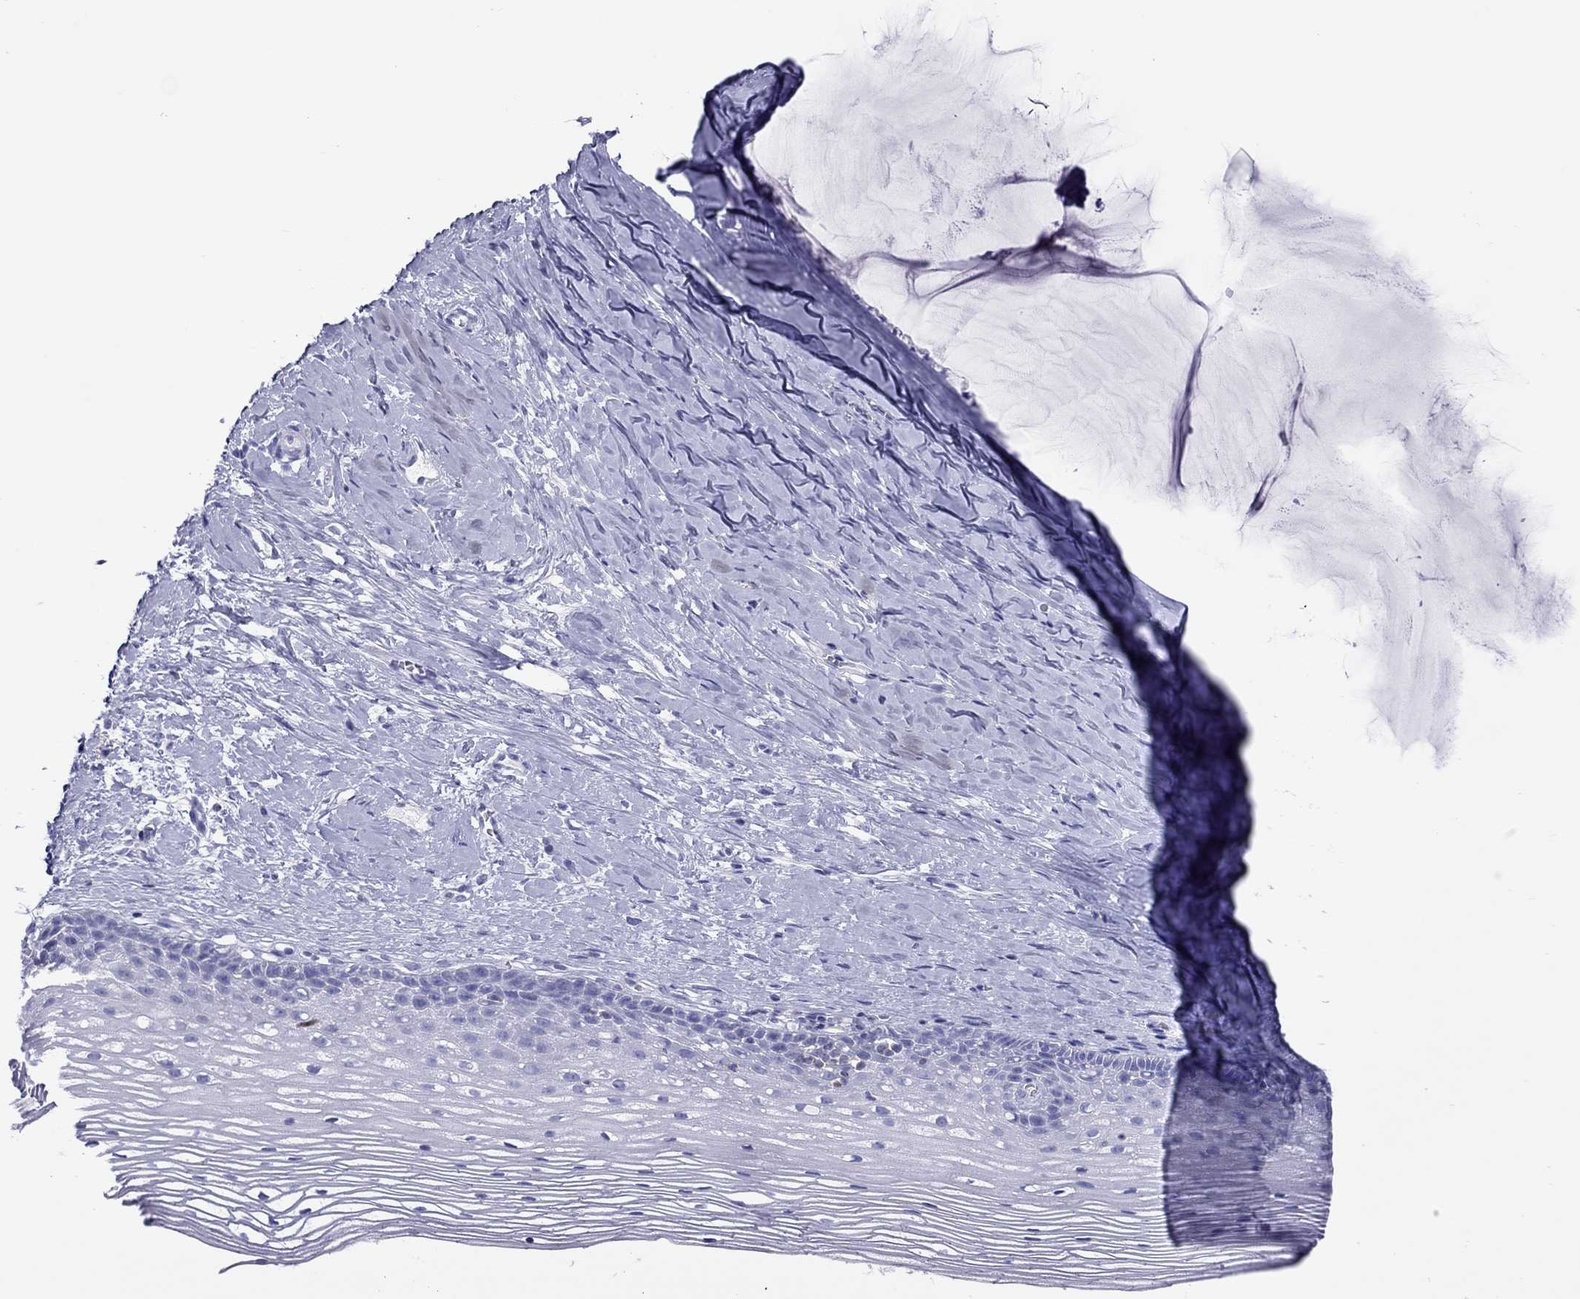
{"staining": {"intensity": "negative", "quantity": "none", "location": "none"}, "tissue": "cervix", "cell_type": "Glandular cells", "image_type": "normal", "snomed": [{"axis": "morphology", "description": "Normal tissue, NOS"}, {"axis": "topography", "description": "Cervix"}], "caption": "Normal cervix was stained to show a protein in brown. There is no significant positivity in glandular cells. Brightfield microscopy of immunohistochemistry (IHC) stained with DAB (3,3'-diaminobenzidine) (brown) and hematoxylin (blue), captured at high magnification.", "gene": "STAG3", "patient": {"sex": "female", "age": 40}}